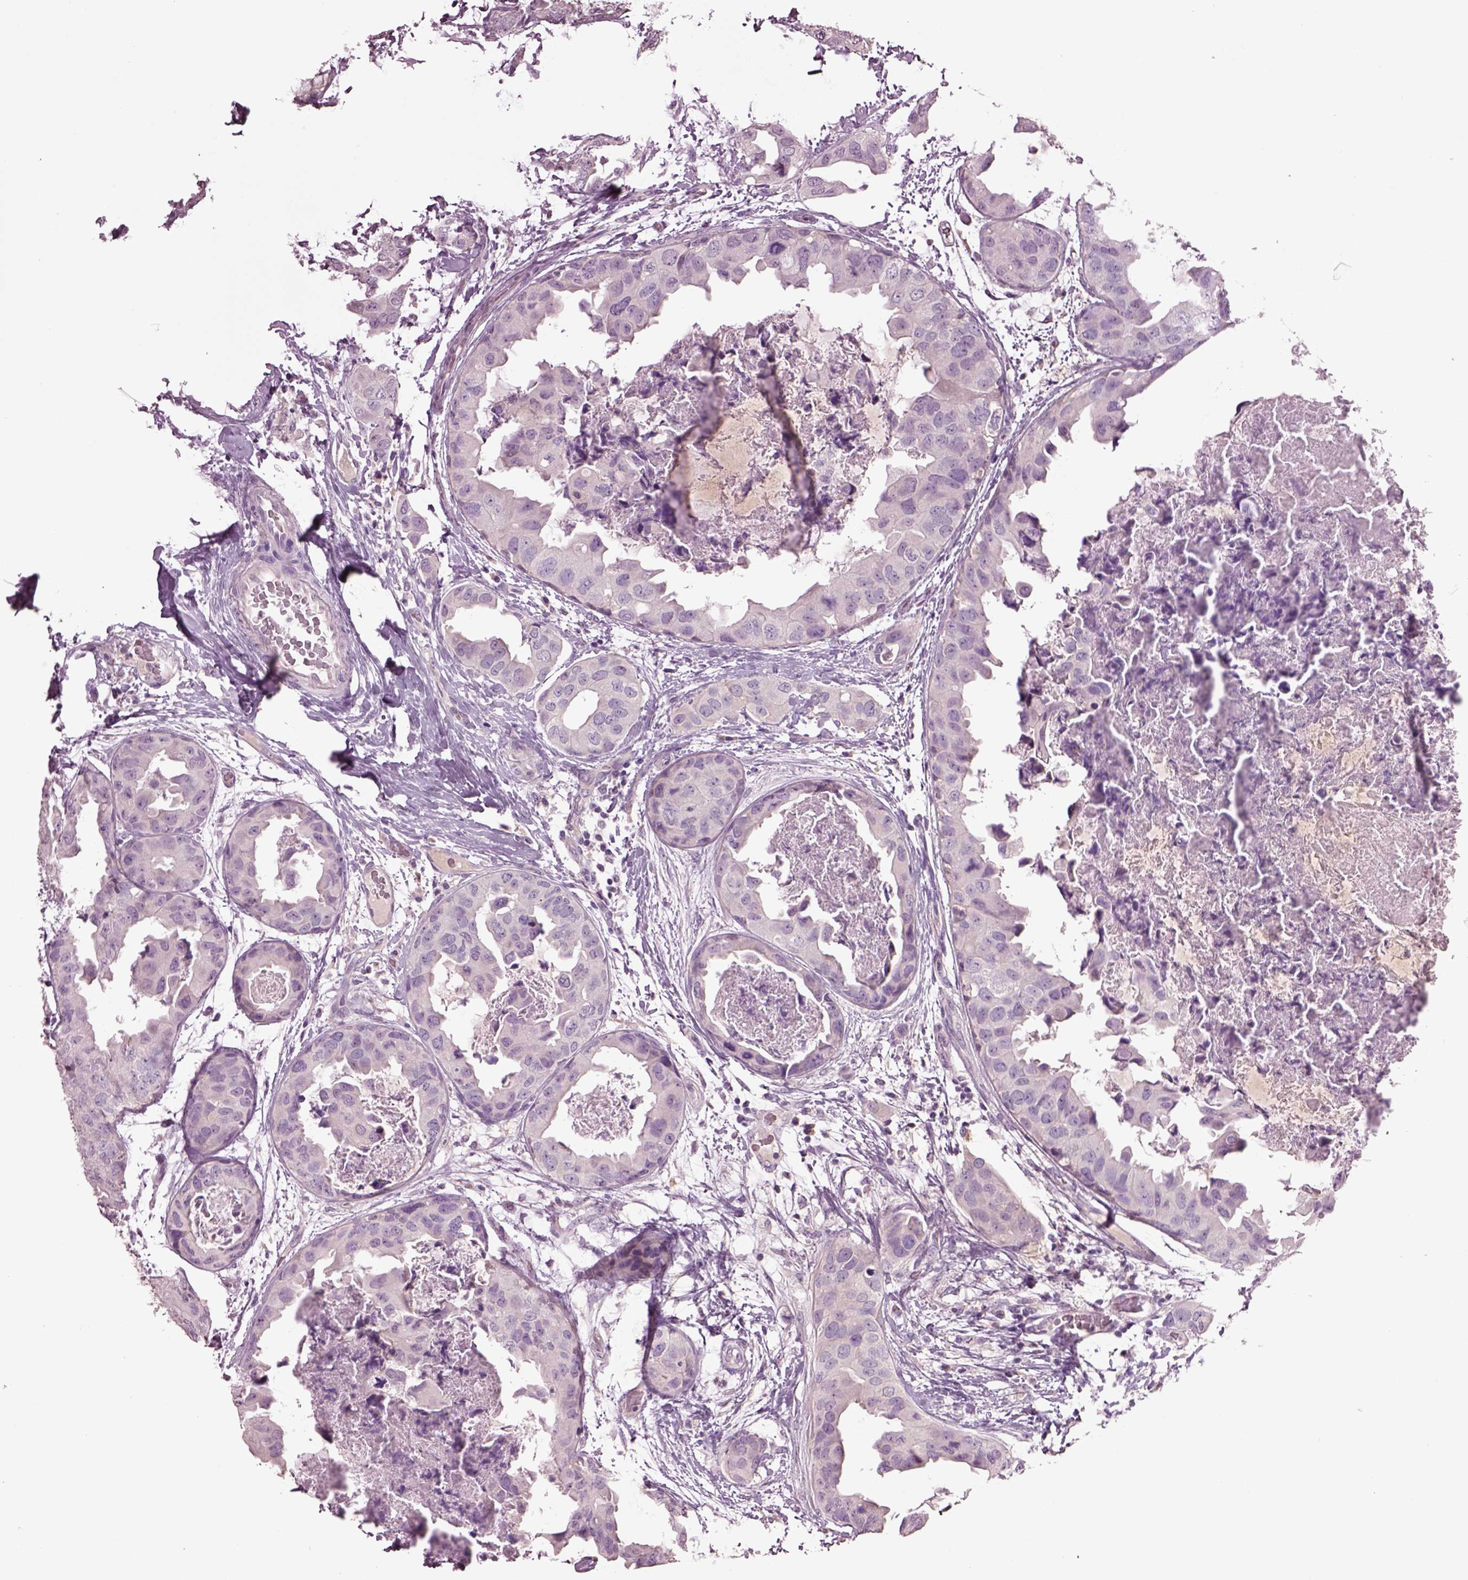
{"staining": {"intensity": "negative", "quantity": "none", "location": "none"}, "tissue": "breast cancer", "cell_type": "Tumor cells", "image_type": "cancer", "snomed": [{"axis": "morphology", "description": "Normal tissue, NOS"}, {"axis": "morphology", "description": "Duct carcinoma"}, {"axis": "topography", "description": "Breast"}], "caption": "Tumor cells show no significant protein positivity in breast cancer.", "gene": "CLPSL1", "patient": {"sex": "female", "age": 40}}